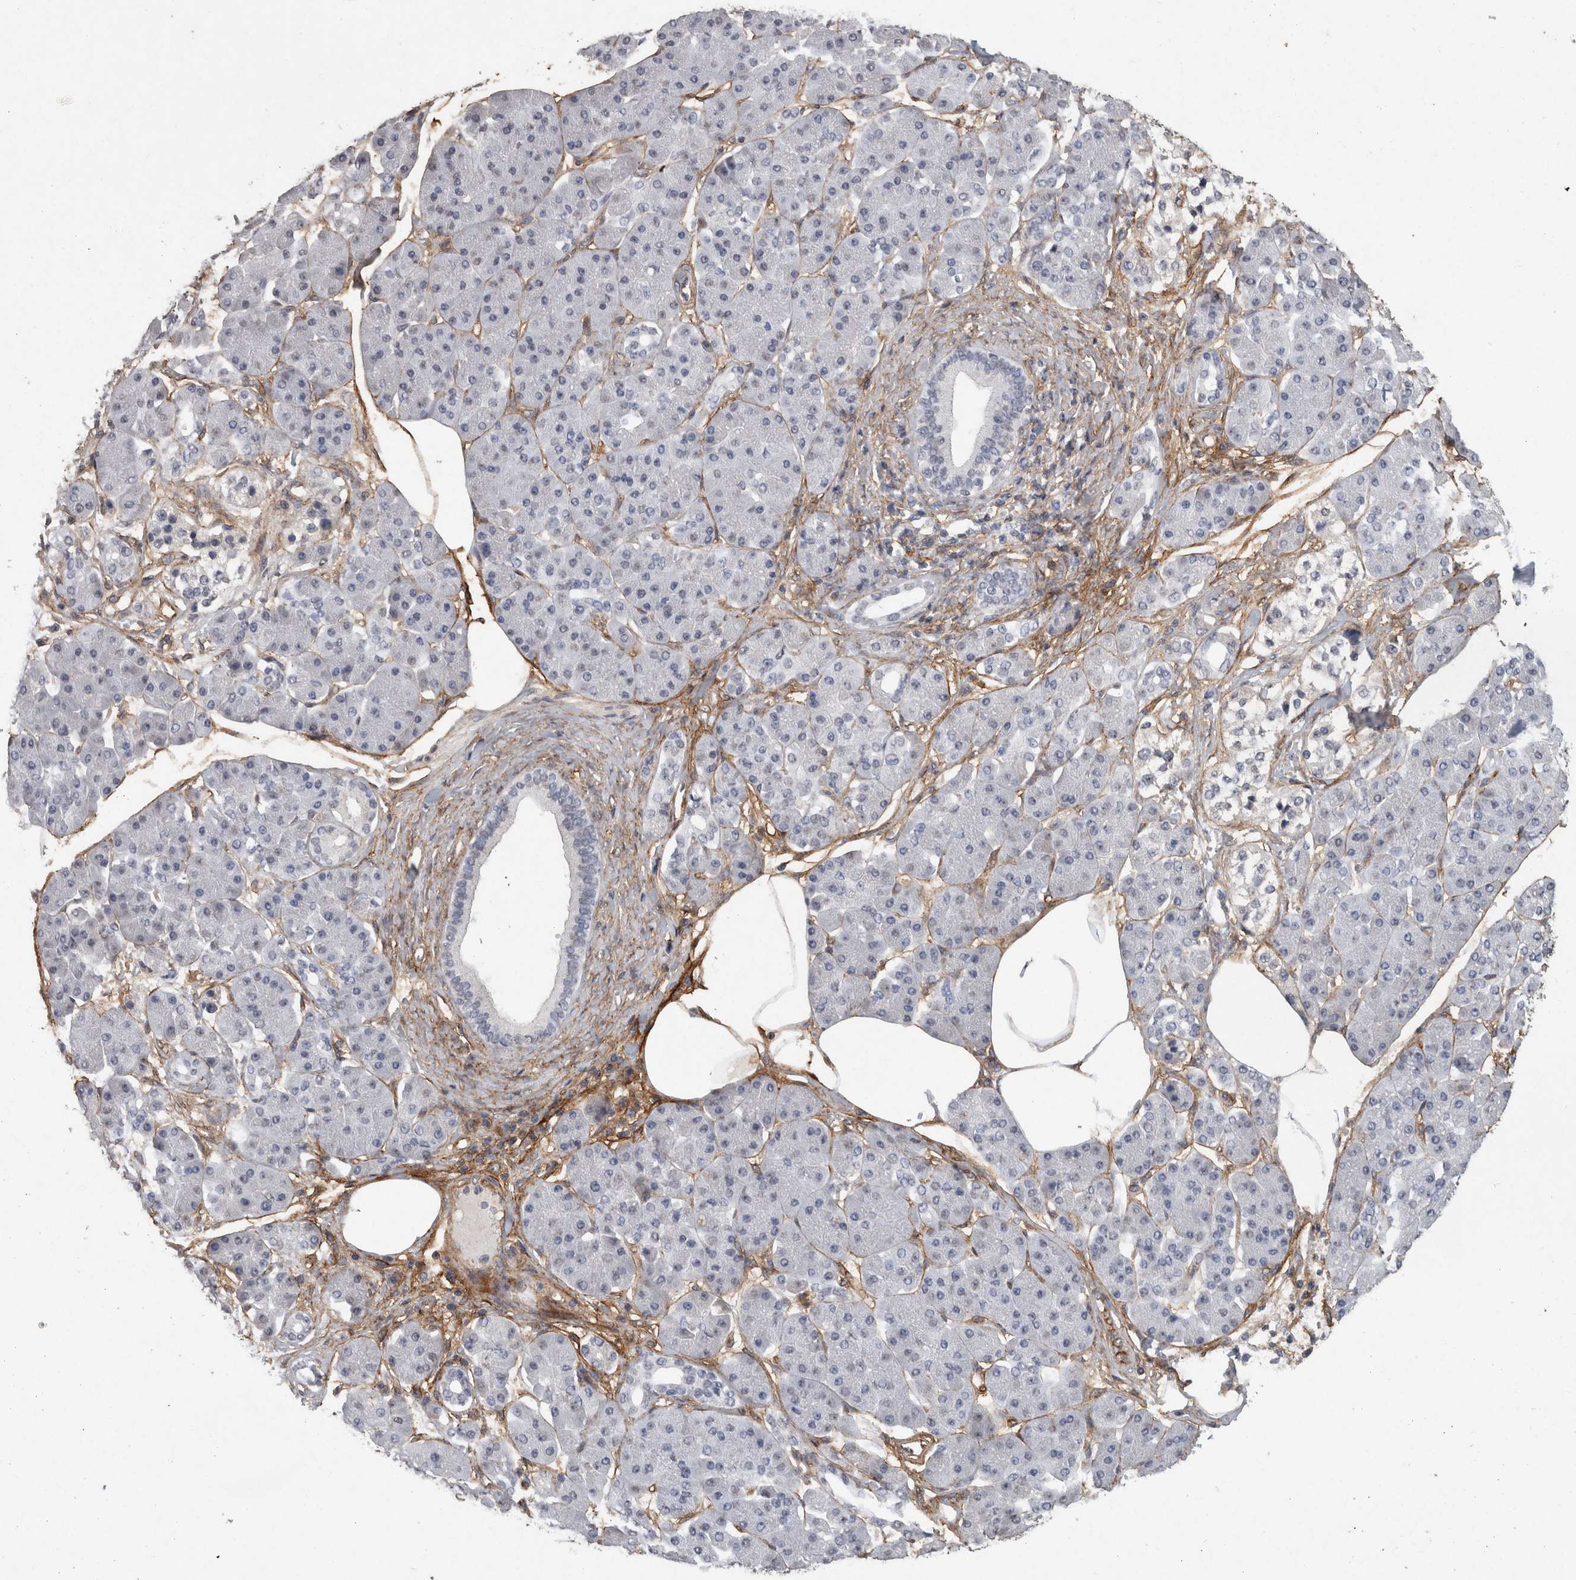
{"staining": {"intensity": "negative", "quantity": "none", "location": "none"}, "tissue": "pancreatic cancer", "cell_type": "Tumor cells", "image_type": "cancer", "snomed": [{"axis": "morphology", "description": "Adenocarcinoma, NOS"}, {"axis": "morphology", "description": "Adenocarcinoma, metastatic, NOS"}, {"axis": "topography", "description": "Lymph node"}, {"axis": "topography", "description": "Pancreas"}, {"axis": "topography", "description": "Duodenum"}], "caption": "High magnification brightfield microscopy of pancreatic adenocarcinoma stained with DAB (brown) and counterstained with hematoxylin (blue): tumor cells show no significant staining.", "gene": "RECK", "patient": {"sex": "female", "age": 64}}